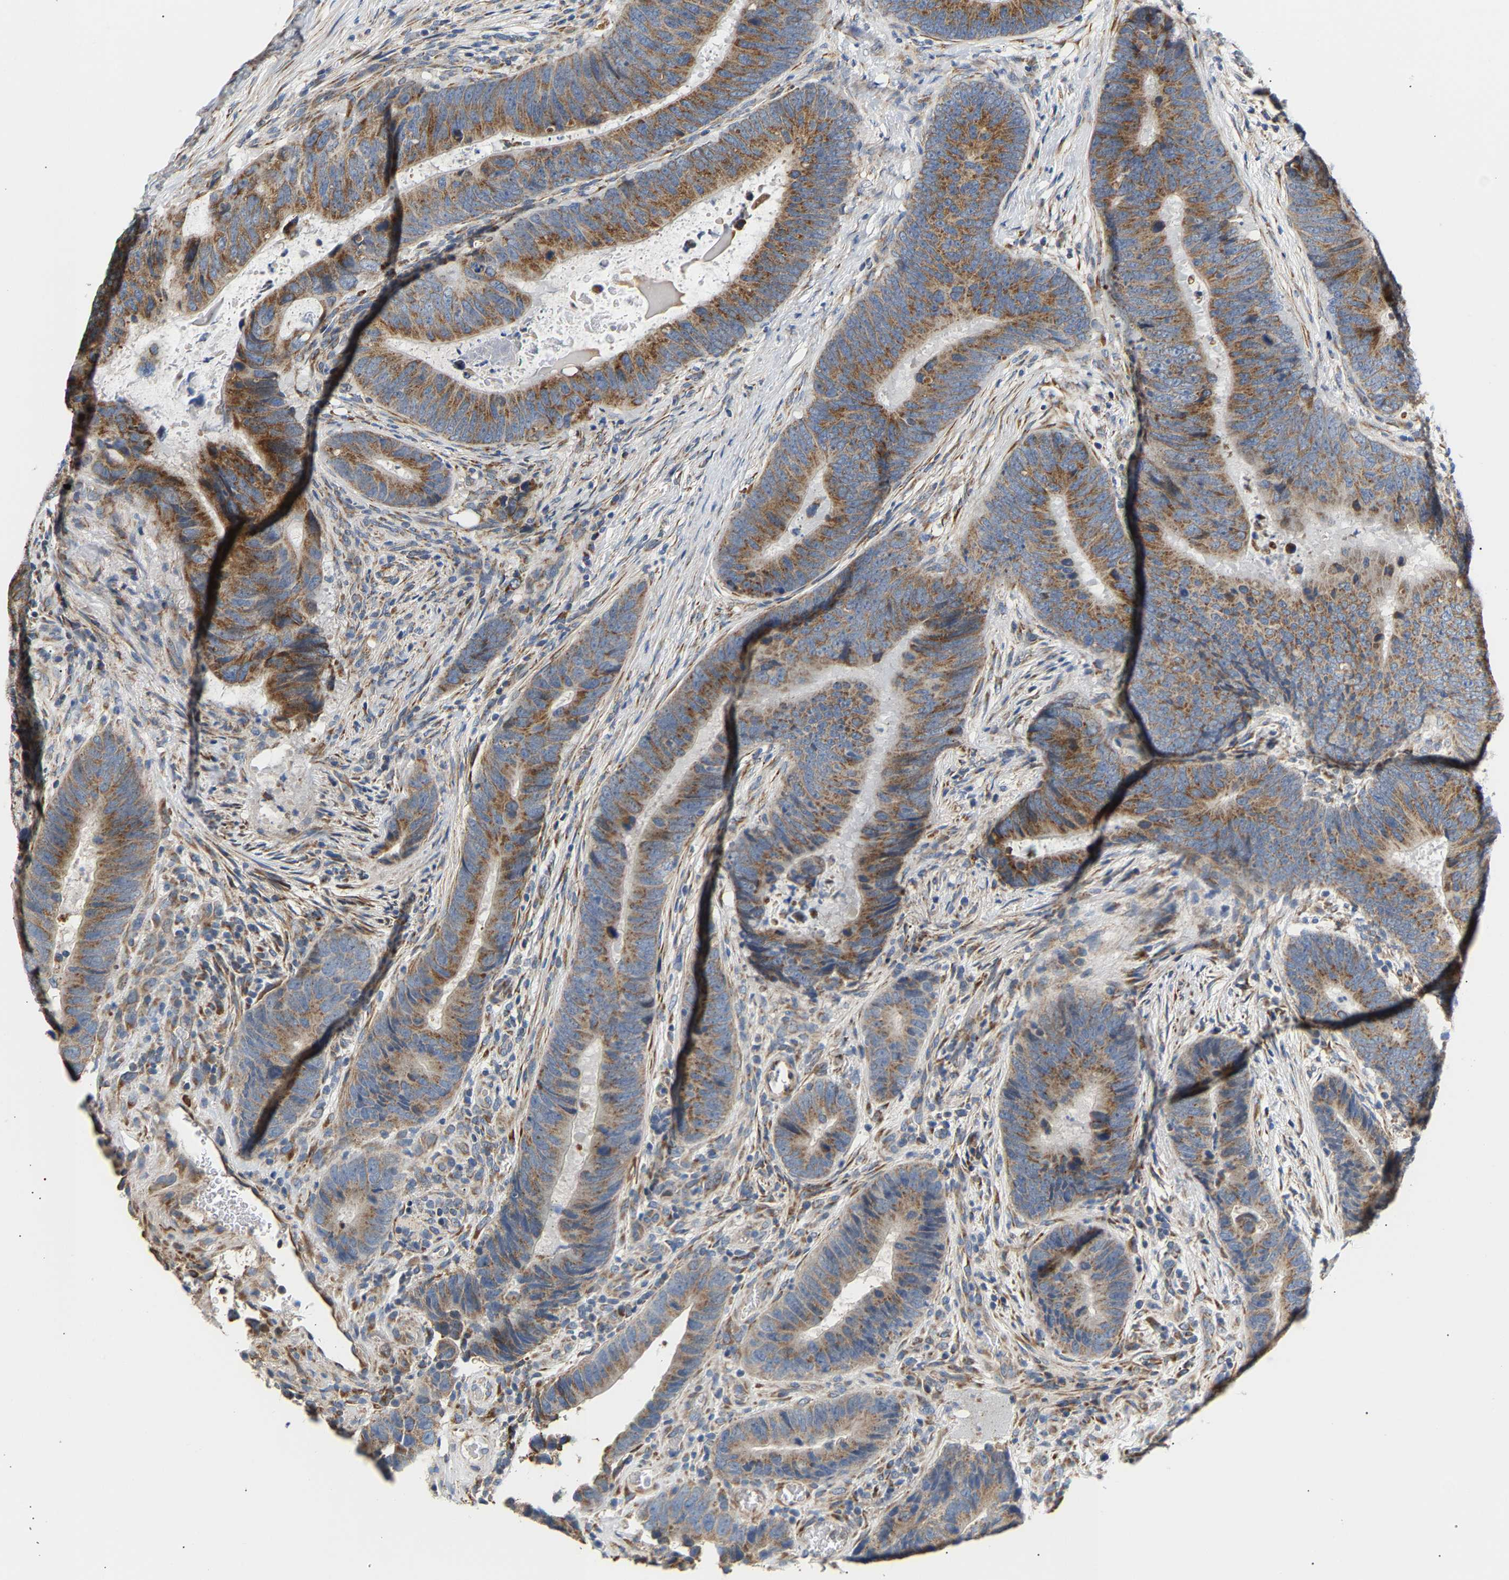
{"staining": {"intensity": "moderate", "quantity": ">75%", "location": "cytoplasmic/membranous"}, "tissue": "colorectal cancer", "cell_type": "Tumor cells", "image_type": "cancer", "snomed": [{"axis": "morphology", "description": "Adenocarcinoma, NOS"}, {"axis": "topography", "description": "Colon"}], "caption": "Immunohistochemical staining of human adenocarcinoma (colorectal) exhibits medium levels of moderate cytoplasmic/membranous protein positivity in approximately >75% of tumor cells.", "gene": "TMEM168", "patient": {"sex": "male", "age": 56}}